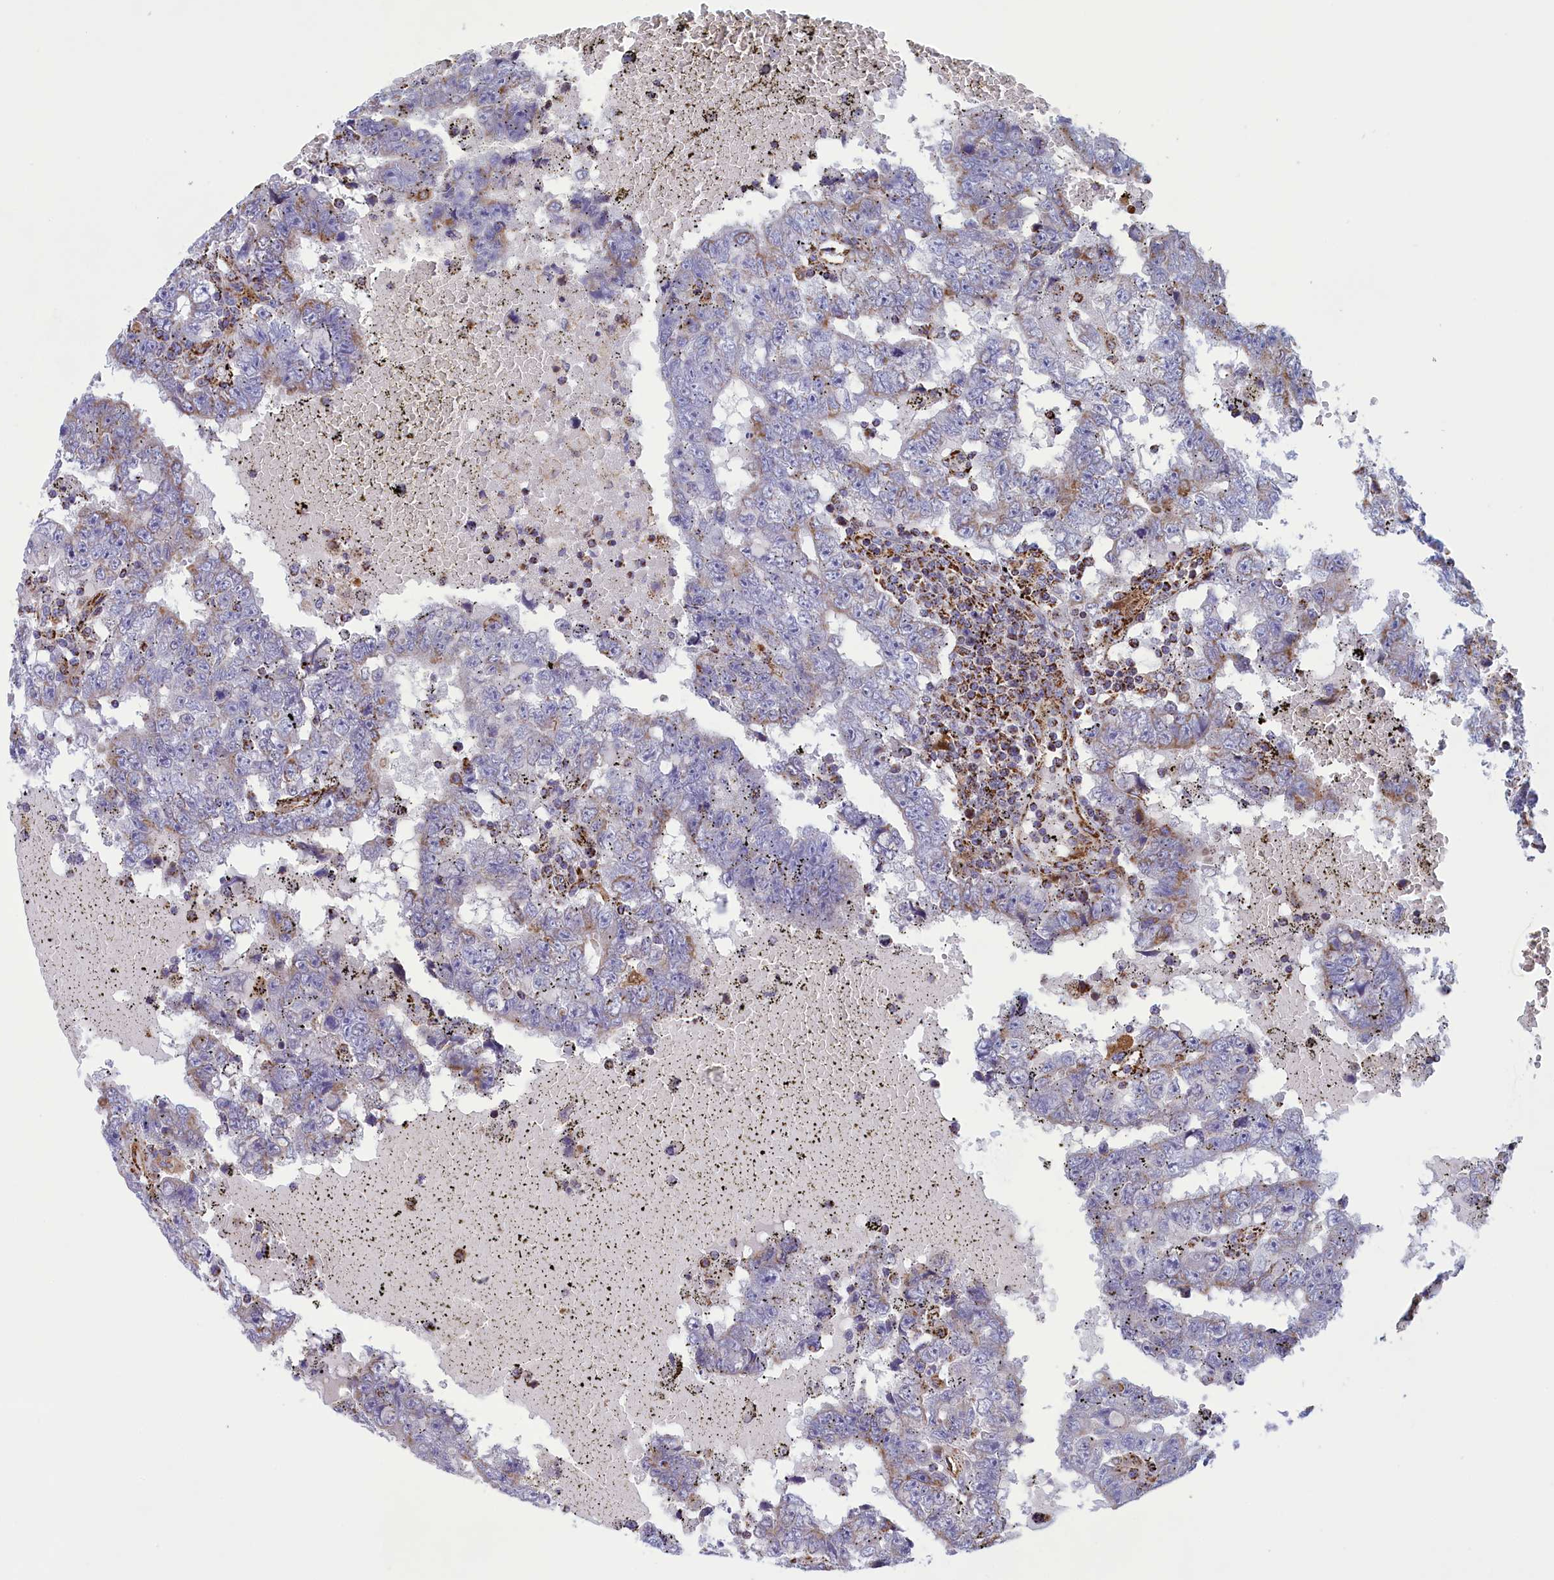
{"staining": {"intensity": "negative", "quantity": "none", "location": "none"}, "tissue": "testis cancer", "cell_type": "Tumor cells", "image_type": "cancer", "snomed": [{"axis": "morphology", "description": "Carcinoma, Embryonal, NOS"}, {"axis": "topography", "description": "Testis"}], "caption": "A high-resolution image shows immunohistochemistry staining of embryonal carcinoma (testis), which exhibits no significant positivity in tumor cells.", "gene": "ISOC2", "patient": {"sex": "male", "age": 25}}